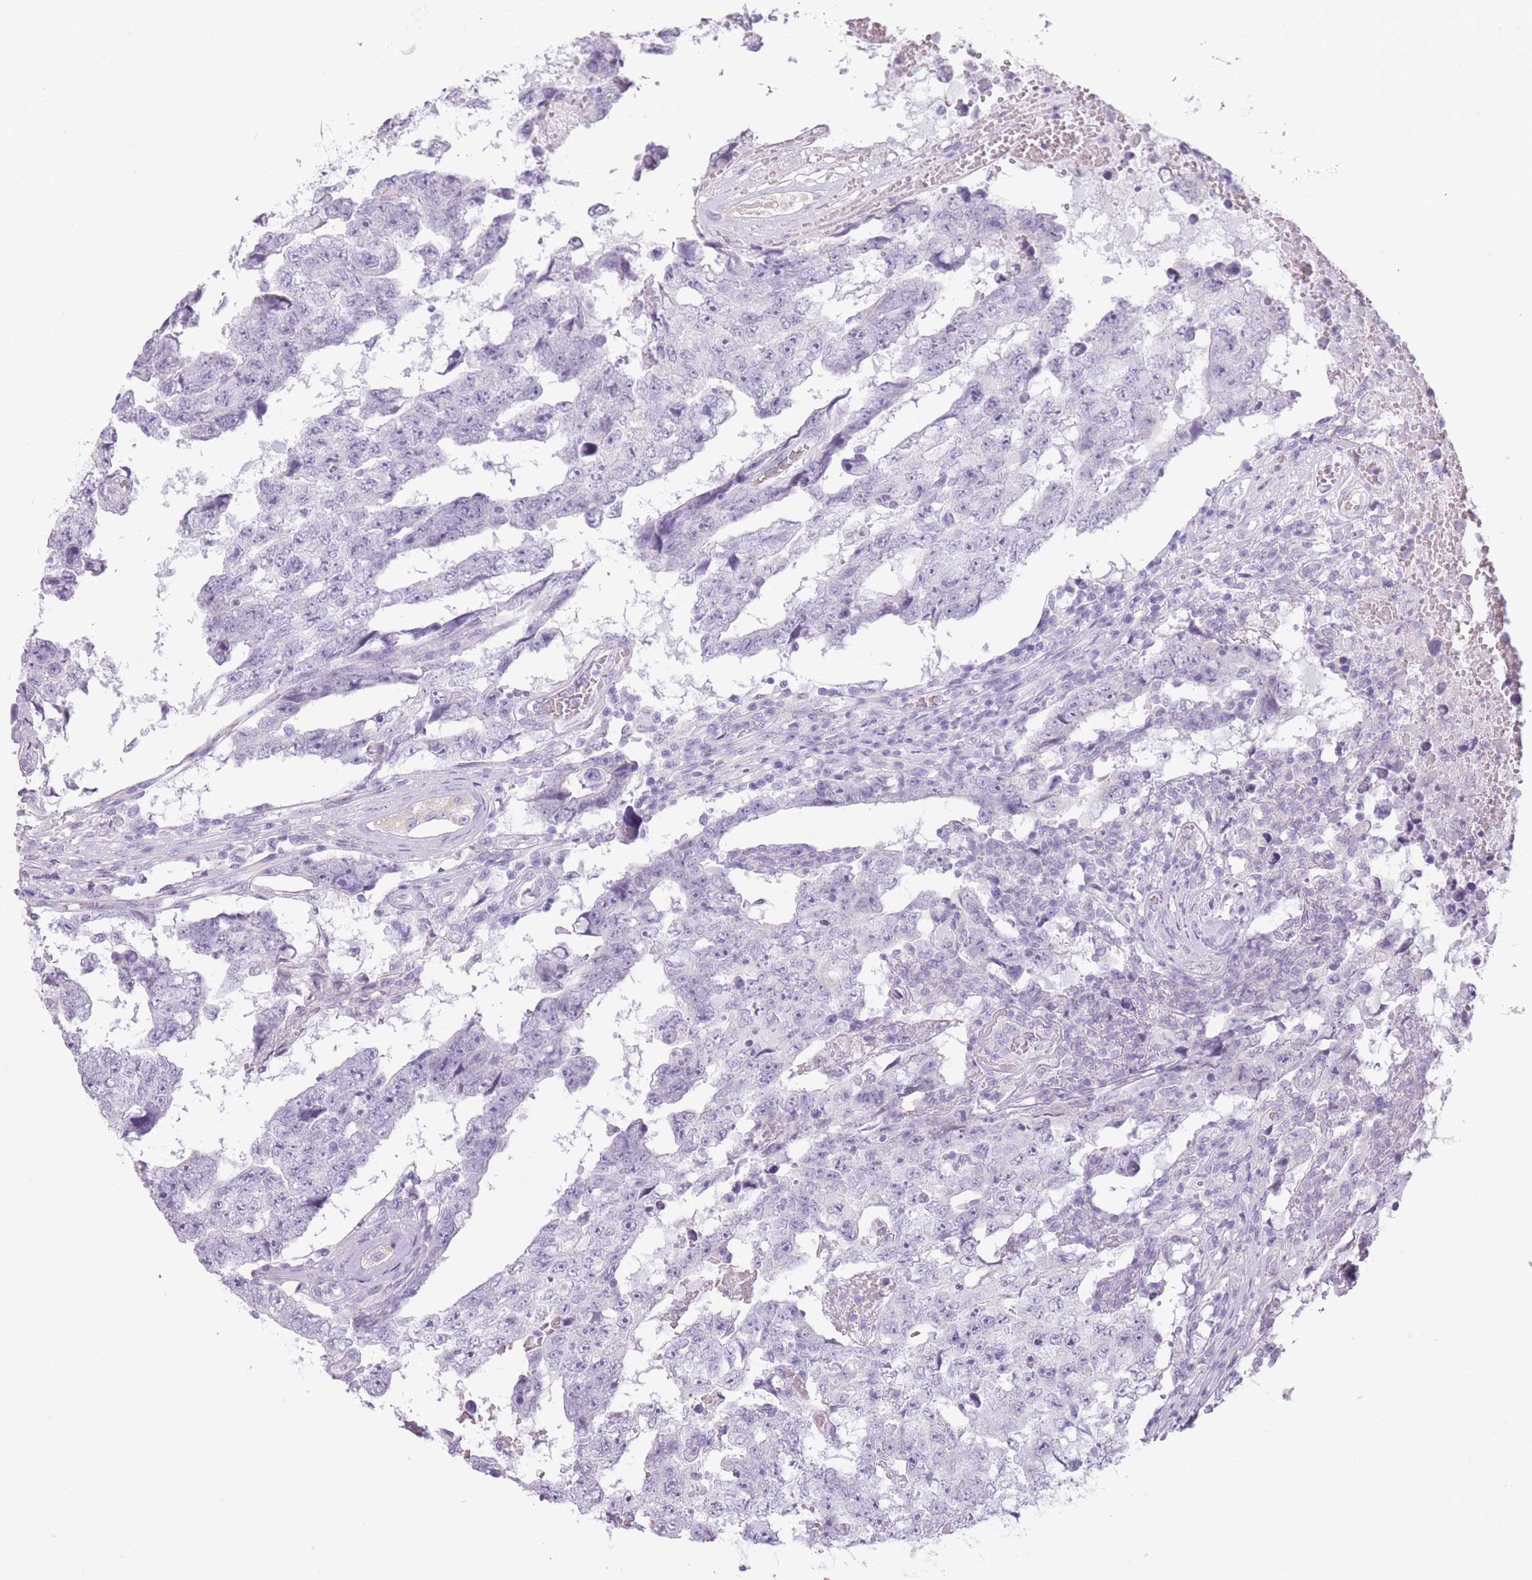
{"staining": {"intensity": "negative", "quantity": "none", "location": "none"}, "tissue": "testis cancer", "cell_type": "Tumor cells", "image_type": "cancer", "snomed": [{"axis": "morphology", "description": "Carcinoma, Embryonal, NOS"}, {"axis": "topography", "description": "Testis"}], "caption": "Testis cancer was stained to show a protein in brown. There is no significant staining in tumor cells. (Stains: DAB (3,3'-diaminobenzidine) immunohistochemistry with hematoxylin counter stain, Microscopy: brightfield microscopy at high magnification).", "gene": "TMEM236", "patient": {"sex": "male", "age": 25}}